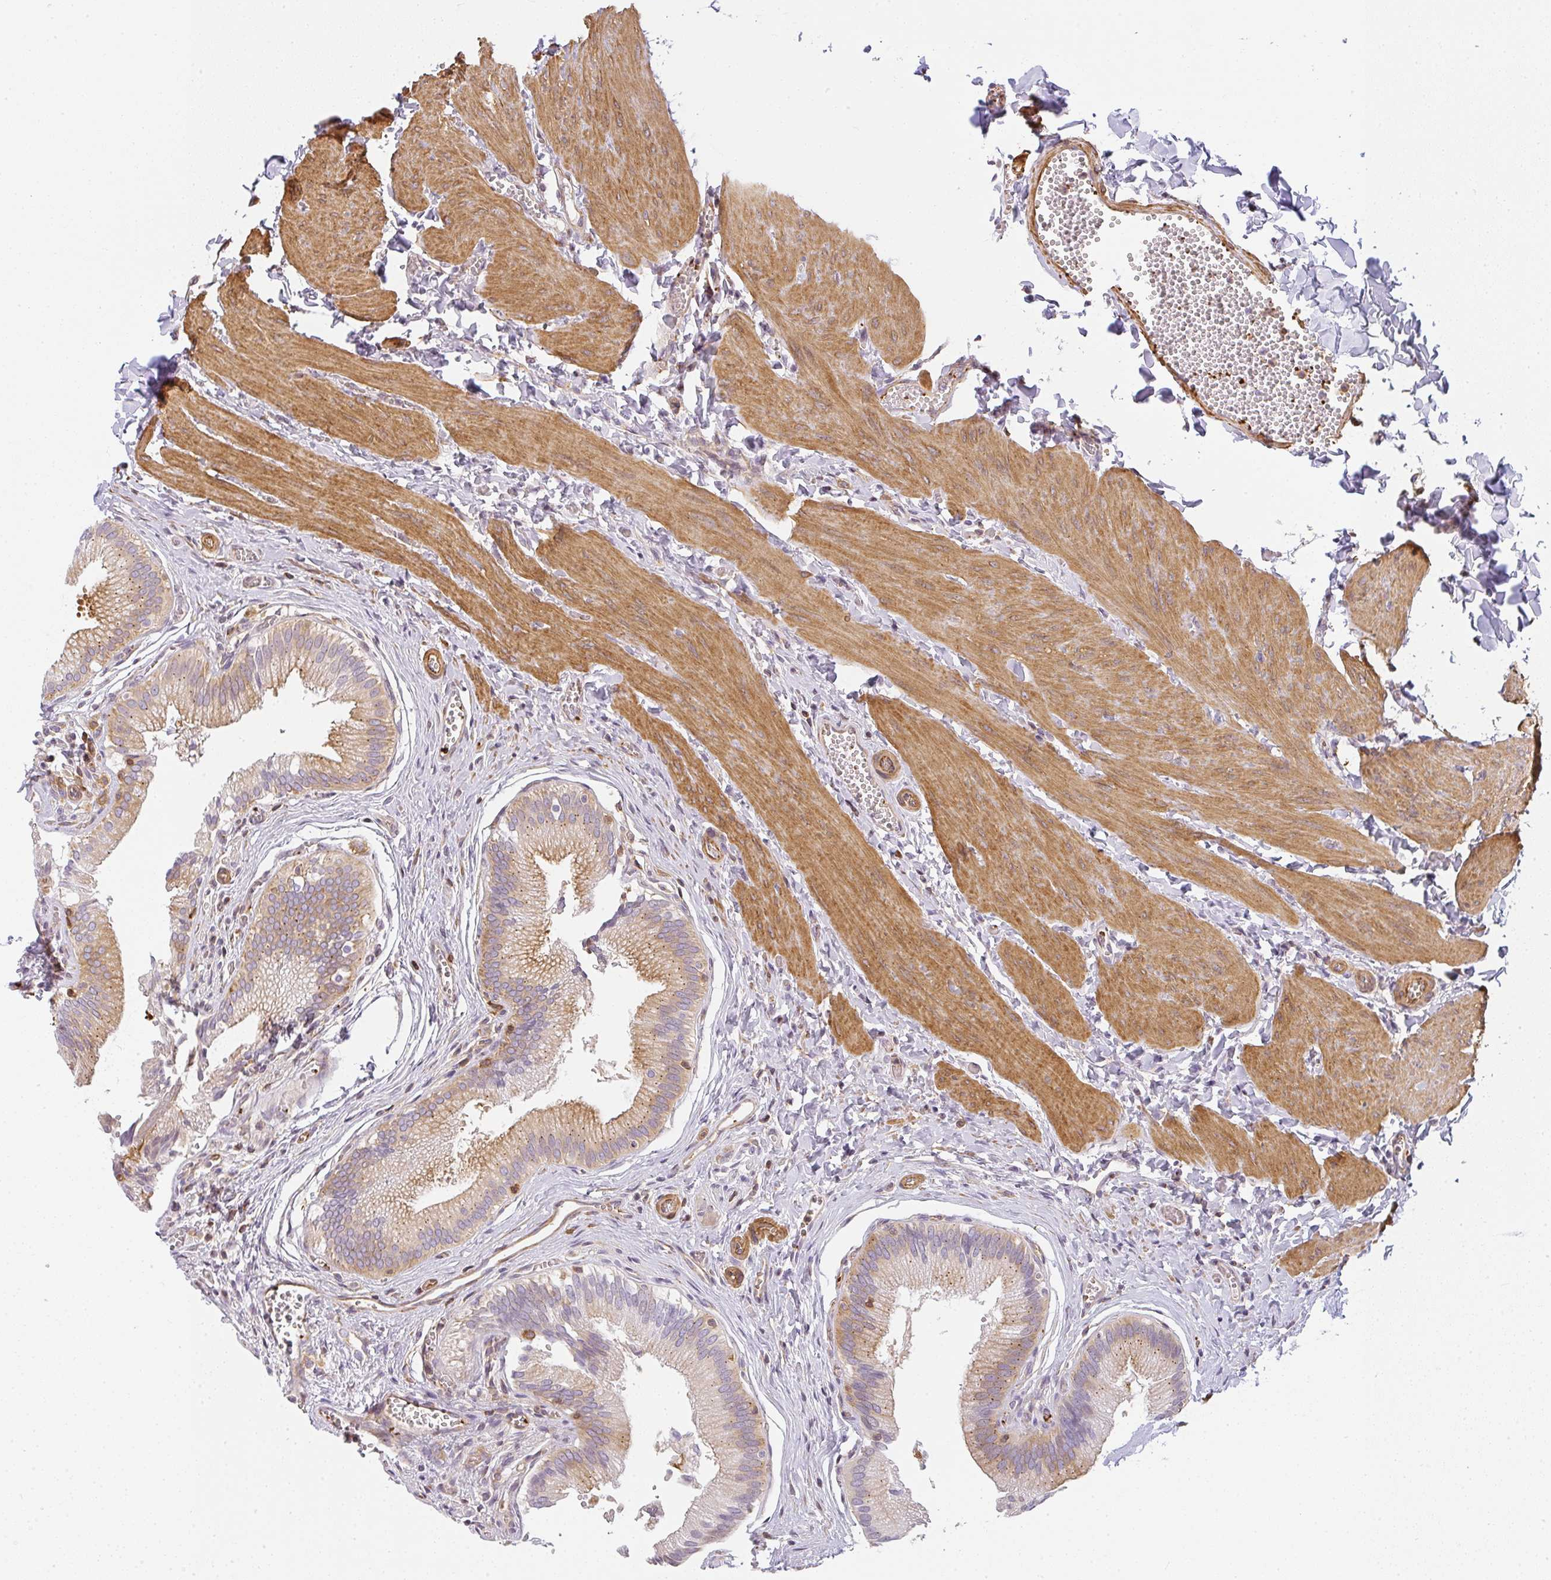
{"staining": {"intensity": "moderate", "quantity": ">75%", "location": "cytoplasmic/membranous"}, "tissue": "gallbladder", "cell_type": "Glandular cells", "image_type": "normal", "snomed": [{"axis": "morphology", "description": "Normal tissue, NOS"}, {"axis": "topography", "description": "Gallbladder"}], "caption": "Moderate cytoplasmic/membranous protein staining is seen in approximately >75% of glandular cells in gallbladder. The staining was performed using DAB to visualize the protein expression in brown, while the nuclei were stained in blue with hematoxylin (Magnification: 20x).", "gene": "SULF1", "patient": {"sex": "male", "age": 17}}